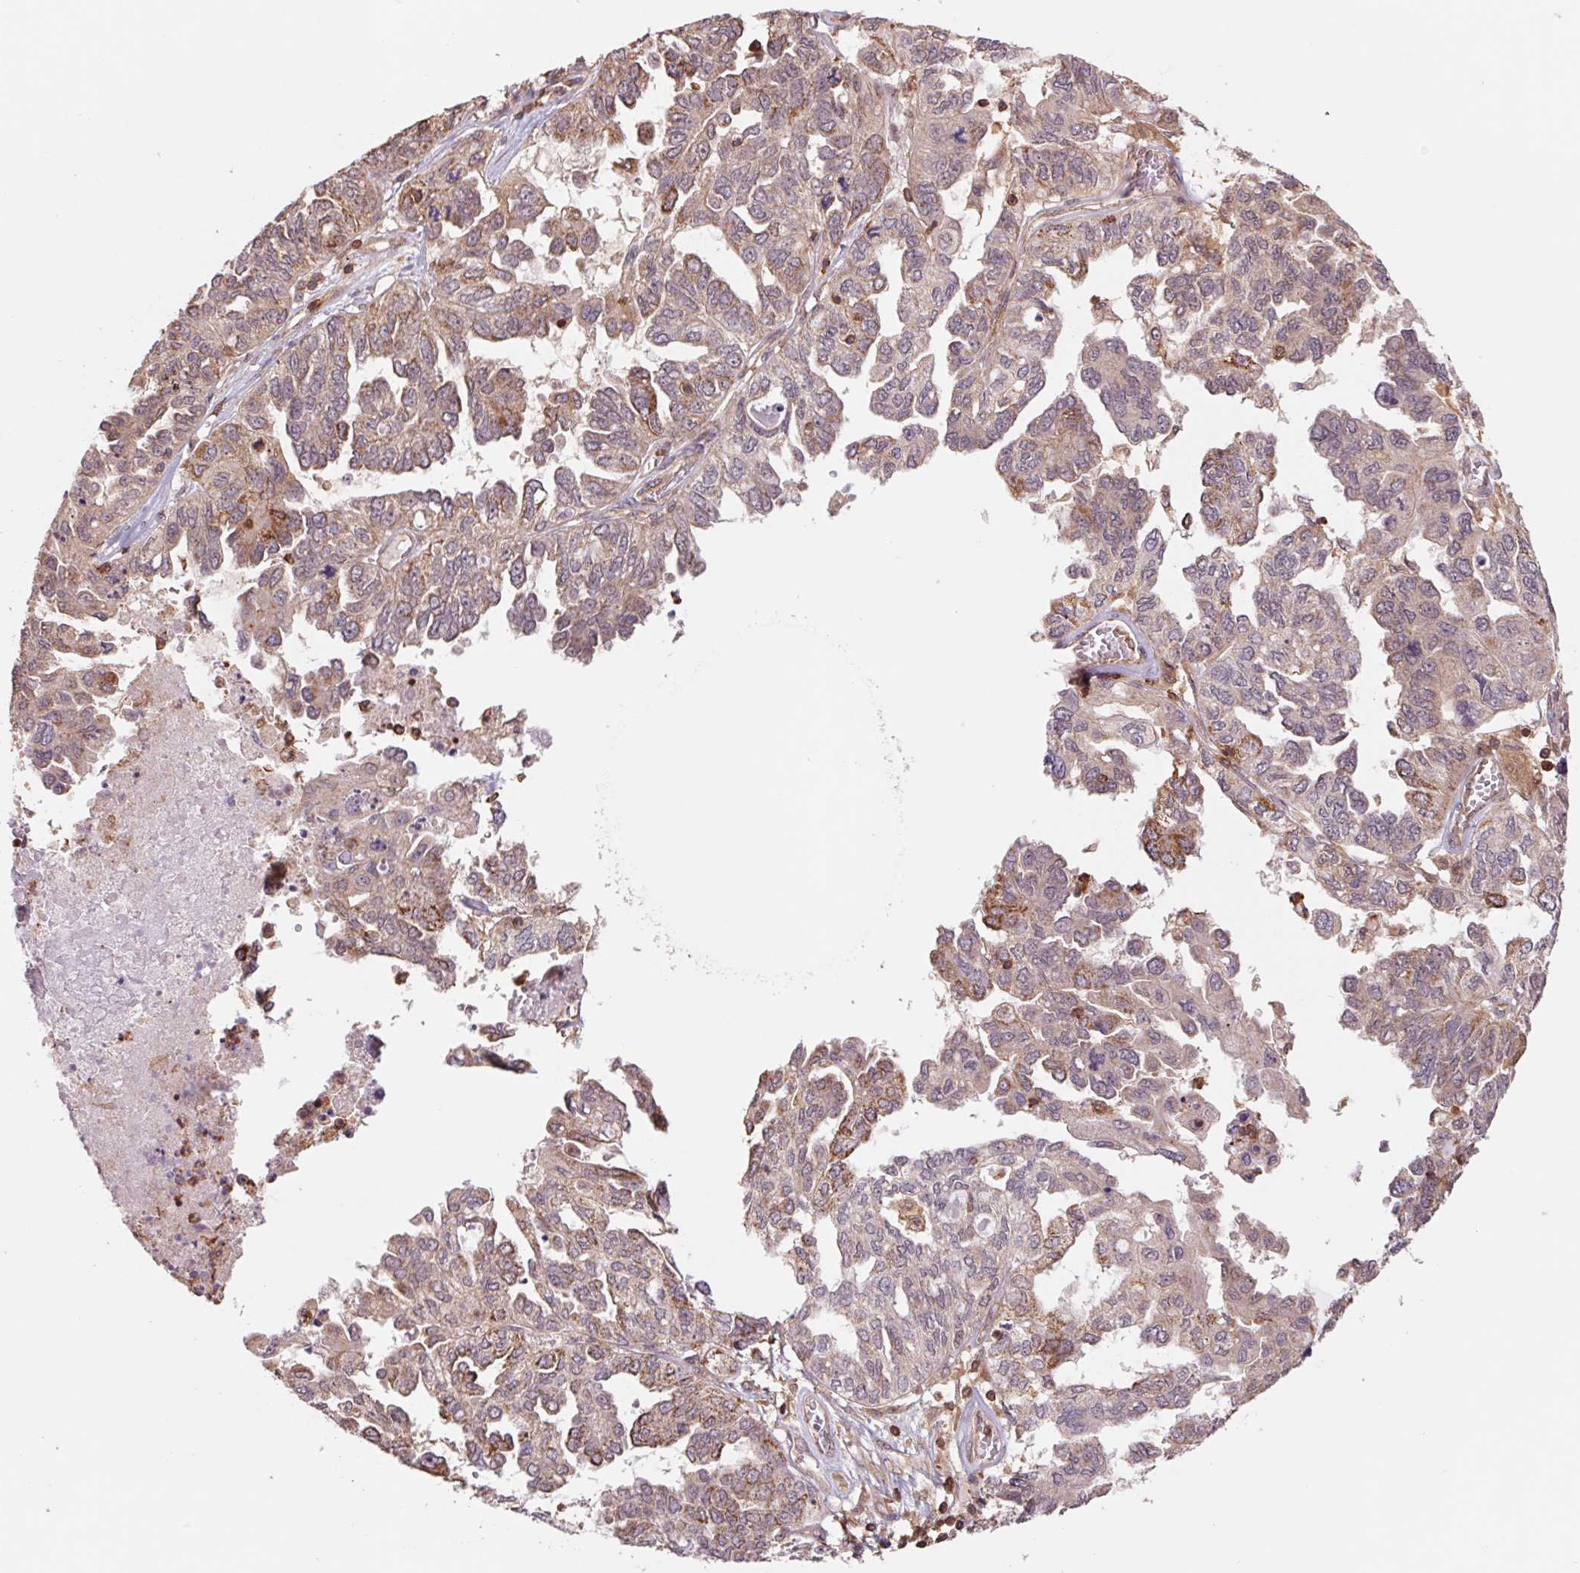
{"staining": {"intensity": "weak", "quantity": "25%-75%", "location": "cytoplasmic/membranous"}, "tissue": "ovarian cancer", "cell_type": "Tumor cells", "image_type": "cancer", "snomed": [{"axis": "morphology", "description": "Cystadenocarcinoma, serous, NOS"}, {"axis": "topography", "description": "Ovary"}], "caption": "IHC photomicrograph of neoplastic tissue: serous cystadenocarcinoma (ovarian) stained using immunohistochemistry demonstrates low levels of weak protein expression localized specifically in the cytoplasmic/membranous of tumor cells, appearing as a cytoplasmic/membranous brown color.", "gene": "URM1", "patient": {"sex": "female", "age": 53}}